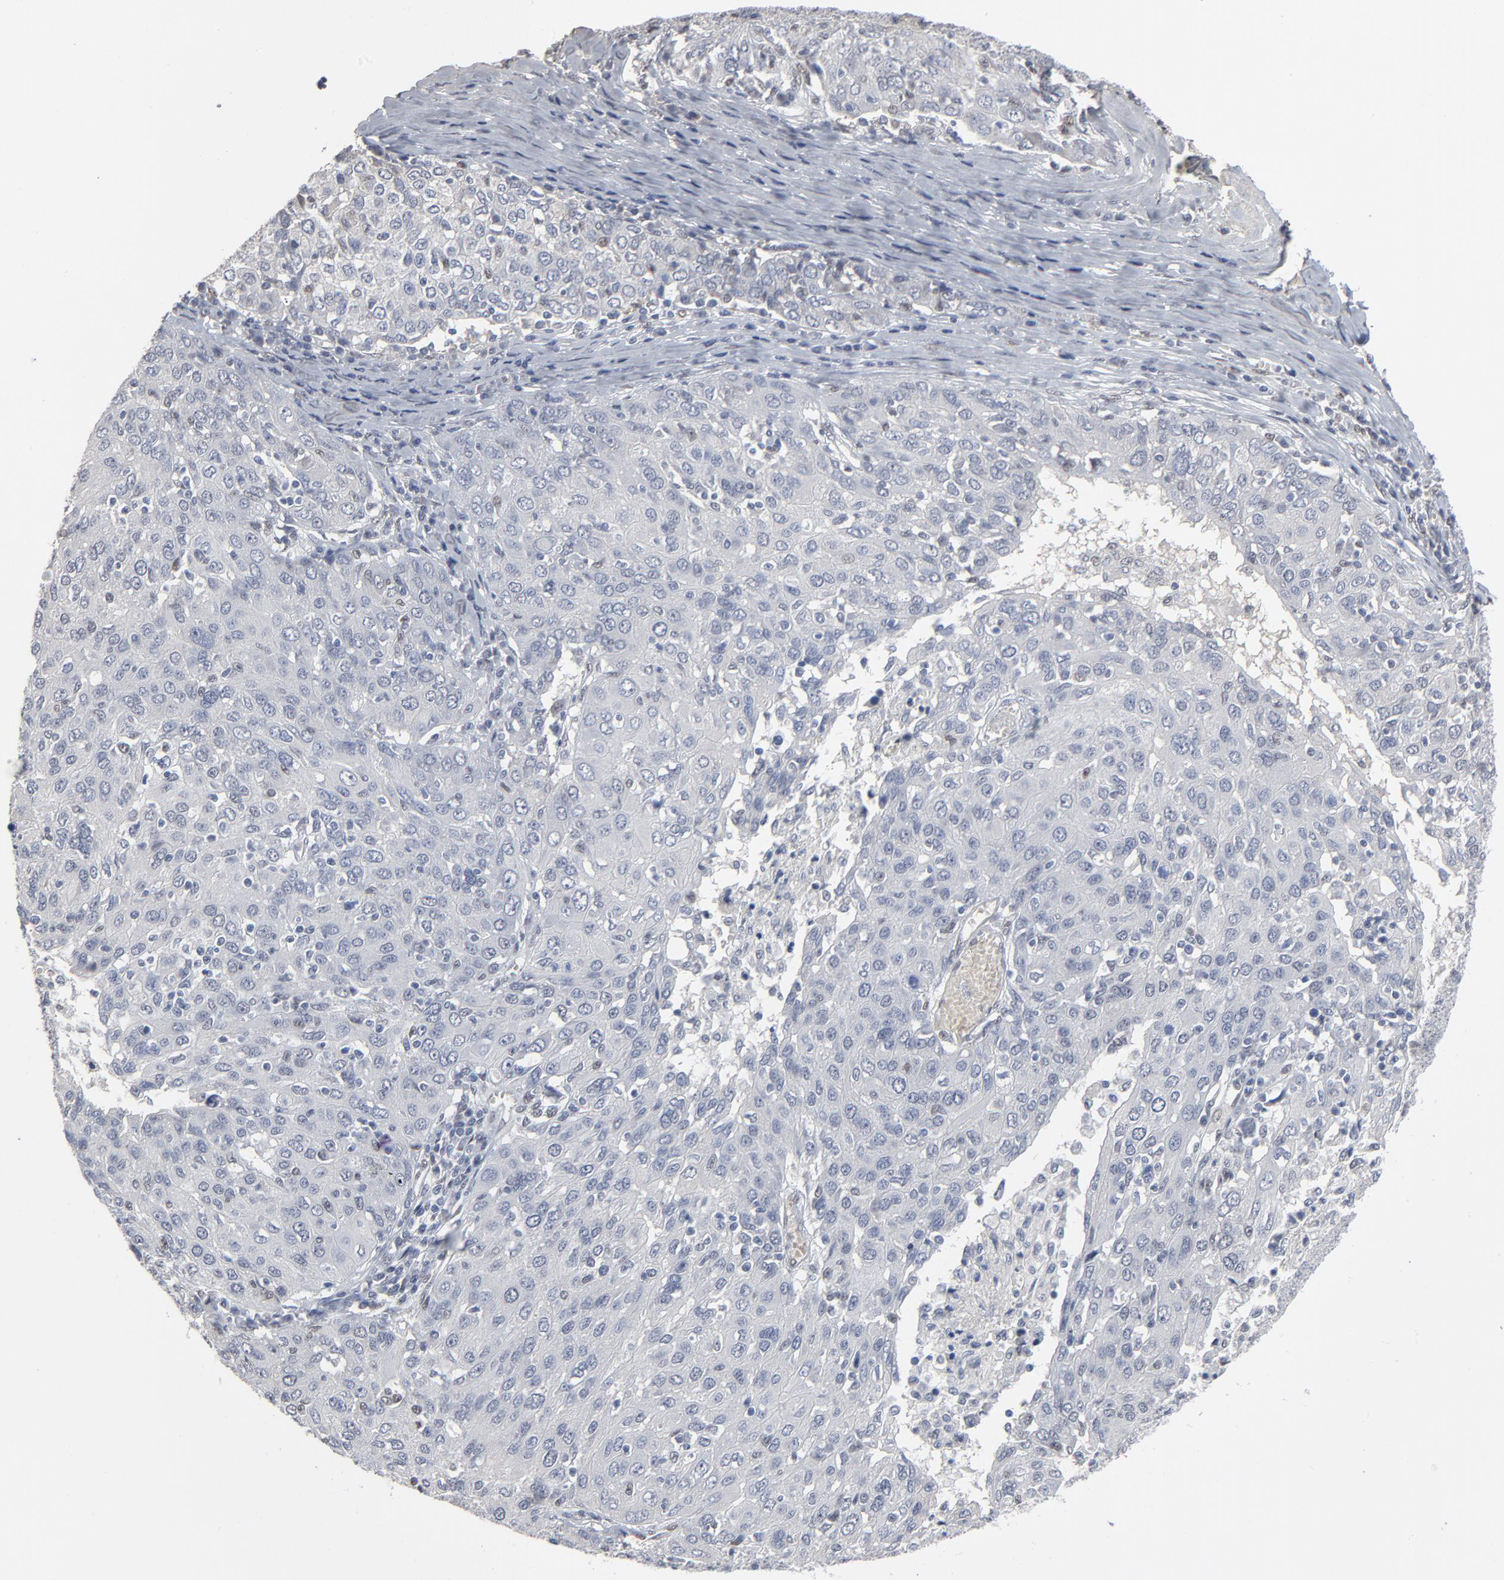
{"staining": {"intensity": "negative", "quantity": "none", "location": "none"}, "tissue": "ovarian cancer", "cell_type": "Tumor cells", "image_type": "cancer", "snomed": [{"axis": "morphology", "description": "Carcinoma, endometroid"}, {"axis": "topography", "description": "Ovary"}], "caption": "DAB (3,3'-diaminobenzidine) immunohistochemical staining of human ovarian cancer (endometroid carcinoma) exhibits no significant positivity in tumor cells.", "gene": "ATF7", "patient": {"sex": "female", "age": 50}}